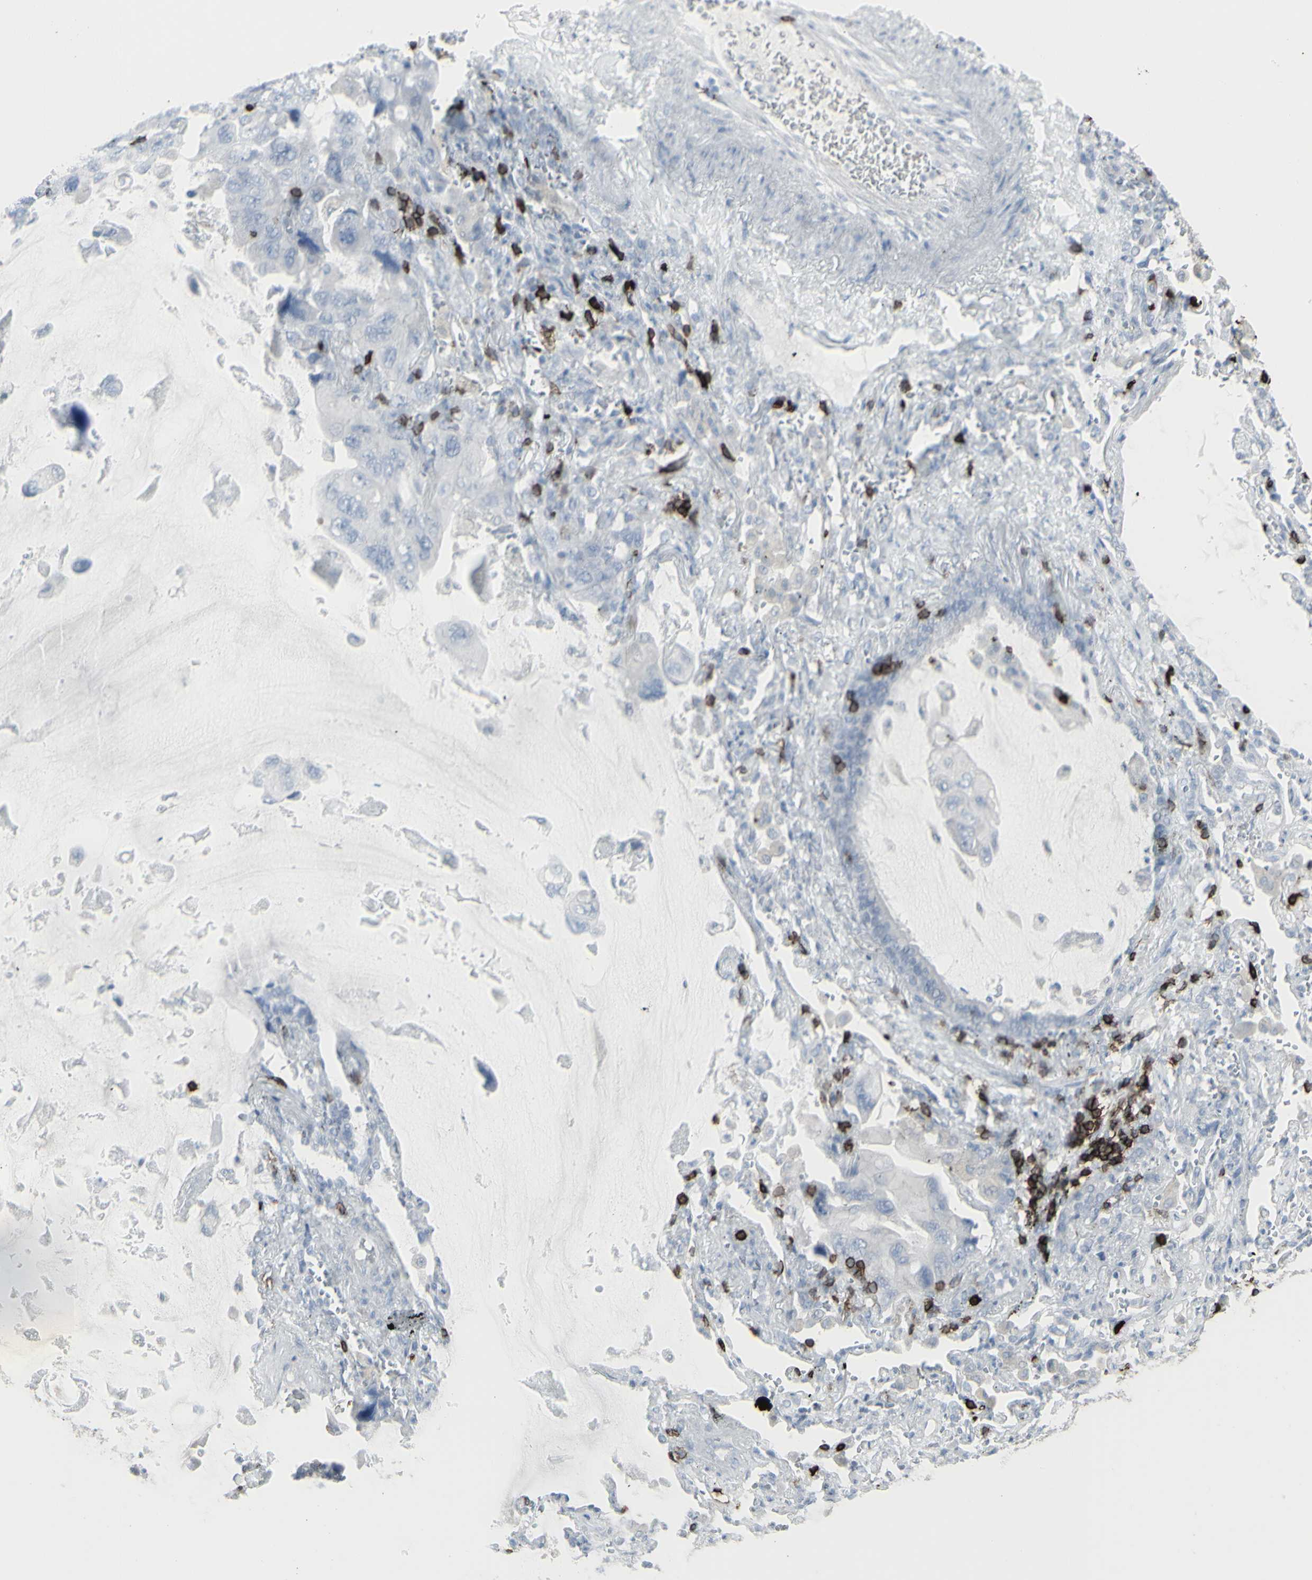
{"staining": {"intensity": "negative", "quantity": "none", "location": "none"}, "tissue": "lung cancer", "cell_type": "Tumor cells", "image_type": "cancer", "snomed": [{"axis": "morphology", "description": "Squamous cell carcinoma, NOS"}, {"axis": "topography", "description": "Lung"}], "caption": "Immunohistochemistry (IHC) photomicrograph of human lung cancer (squamous cell carcinoma) stained for a protein (brown), which displays no staining in tumor cells. (Brightfield microscopy of DAB (3,3'-diaminobenzidine) immunohistochemistry (IHC) at high magnification).", "gene": "CD247", "patient": {"sex": "female", "age": 73}}